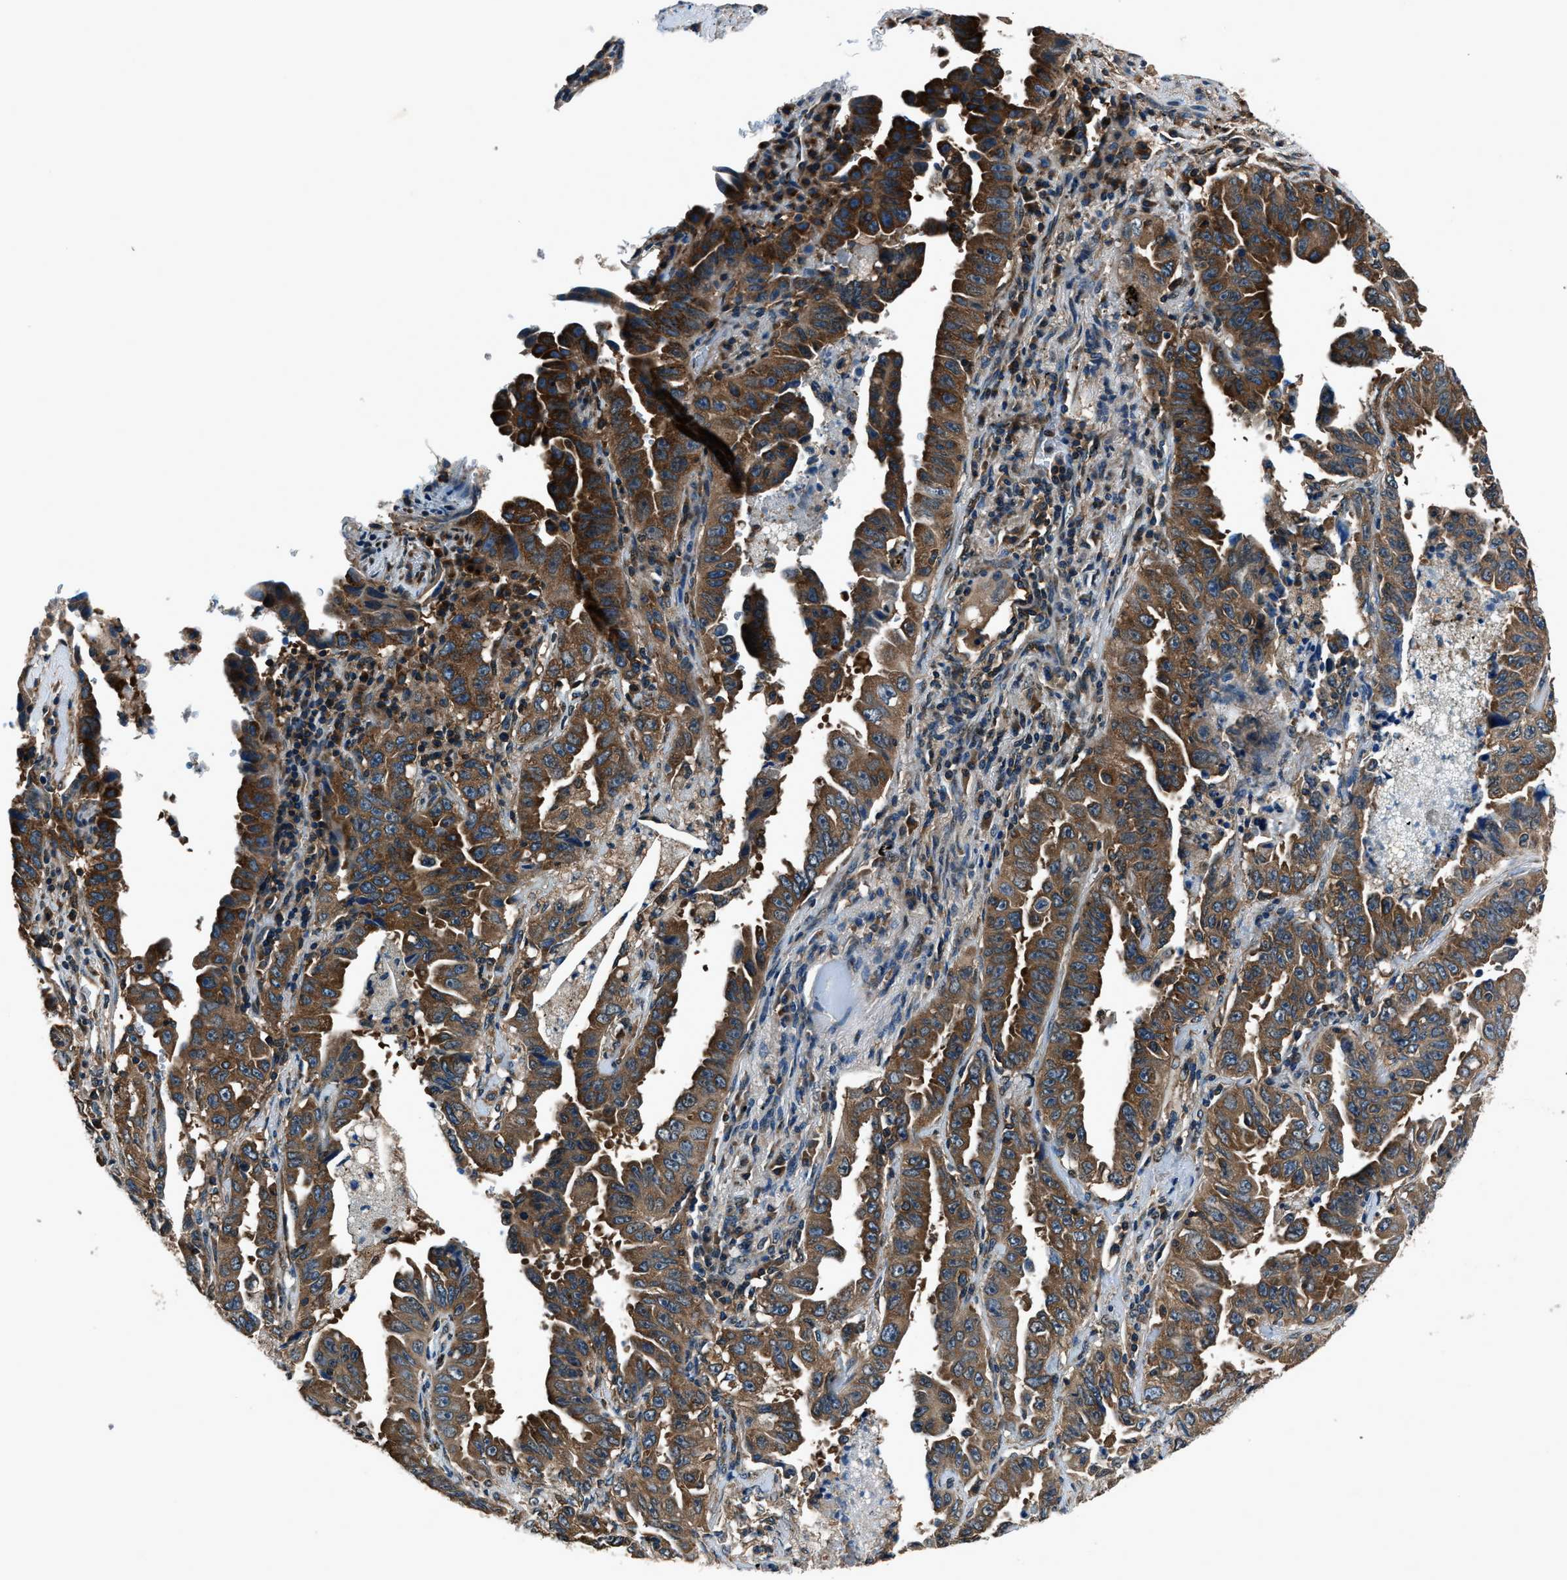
{"staining": {"intensity": "strong", "quantity": ">75%", "location": "cytoplasmic/membranous"}, "tissue": "lung cancer", "cell_type": "Tumor cells", "image_type": "cancer", "snomed": [{"axis": "morphology", "description": "Adenocarcinoma, NOS"}, {"axis": "topography", "description": "Lung"}], "caption": "Tumor cells exhibit high levels of strong cytoplasmic/membranous expression in about >75% of cells in lung cancer.", "gene": "ARFGAP2", "patient": {"sex": "female", "age": 51}}